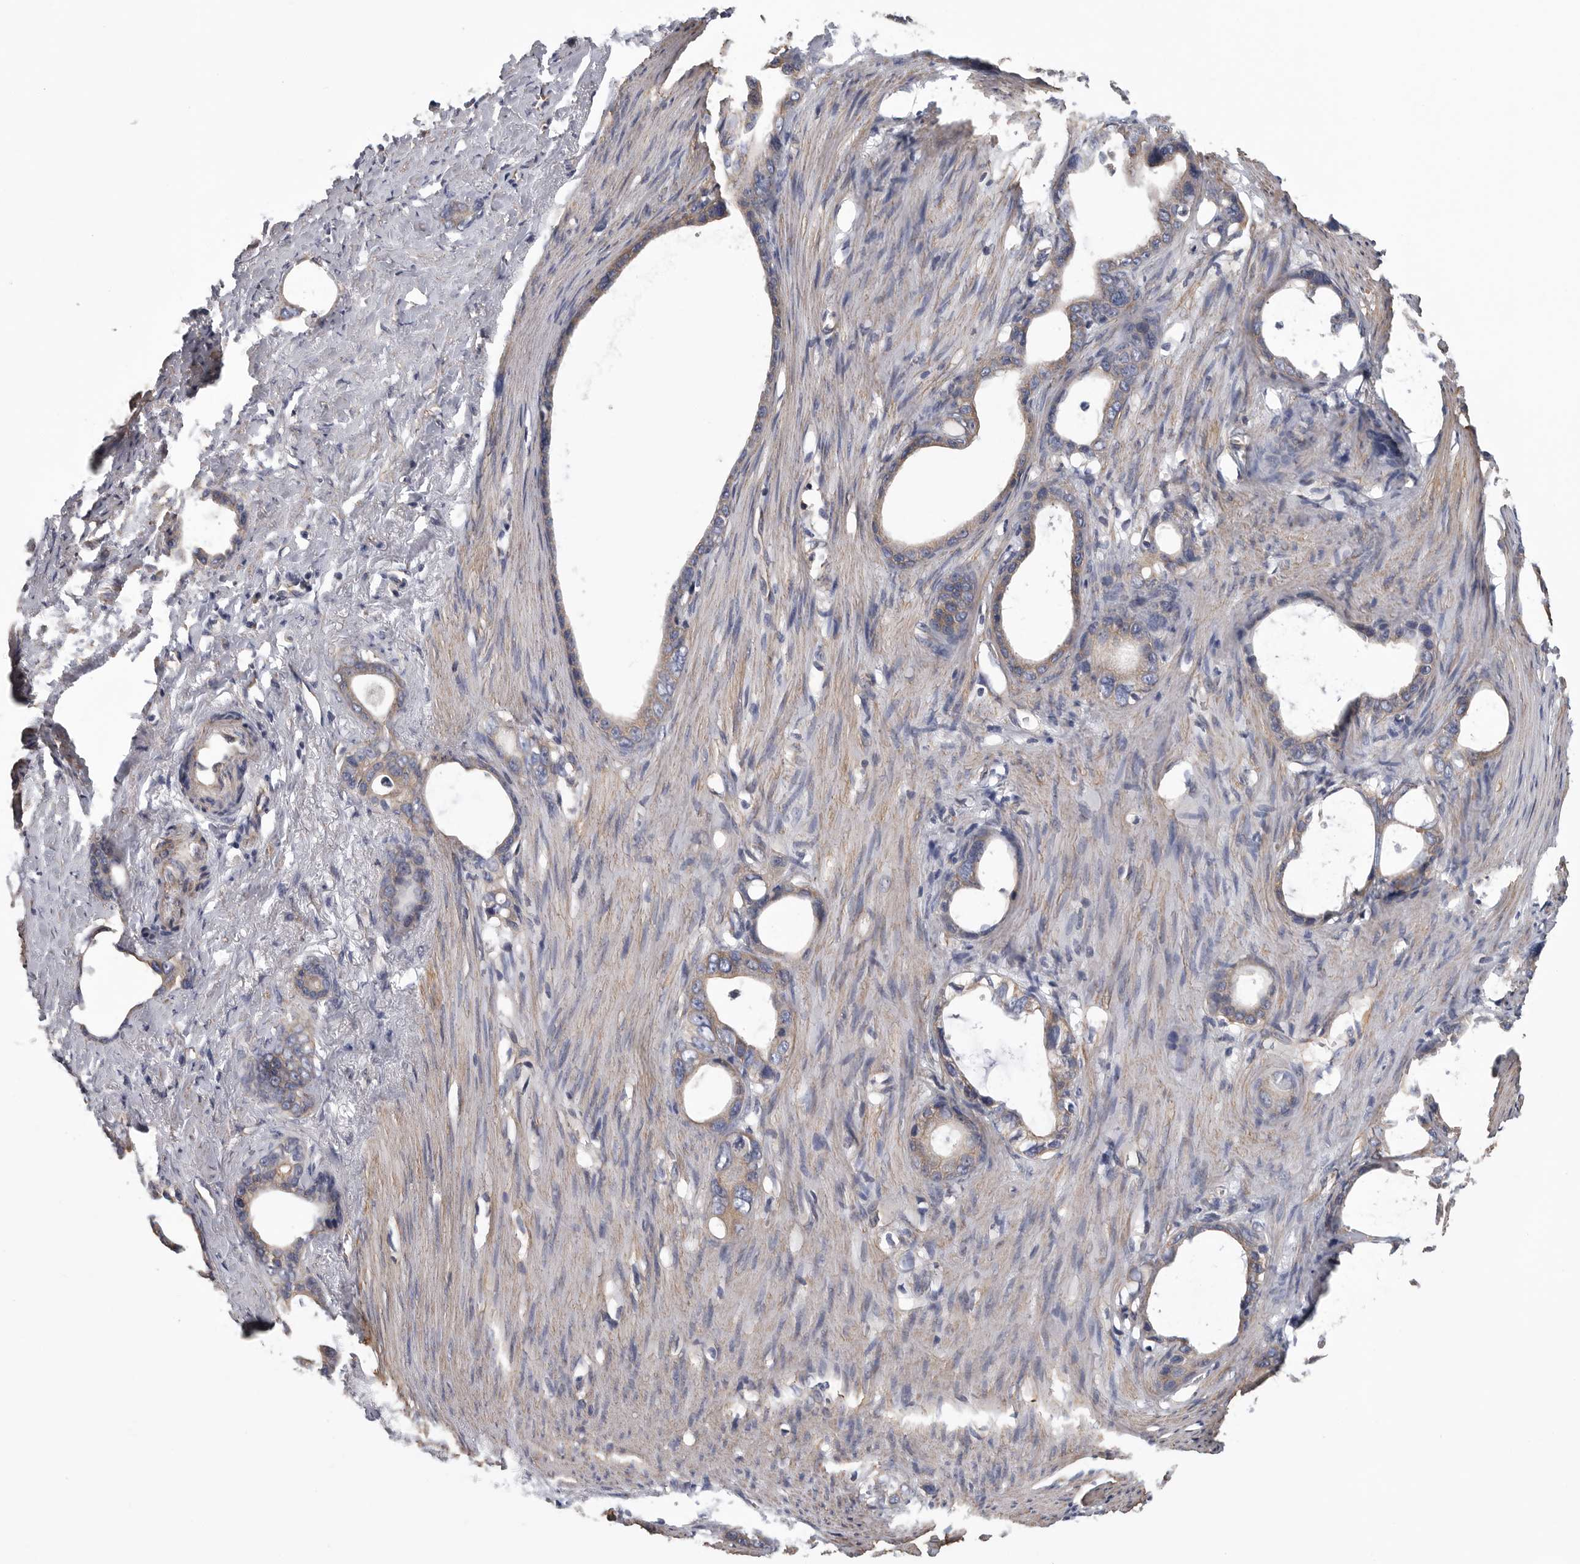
{"staining": {"intensity": "weak", "quantity": ">75%", "location": "cytoplasmic/membranous"}, "tissue": "stomach cancer", "cell_type": "Tumor cells", "image_type": "cancer", "snomed": [{"axis": "morphology", "description": "Adenocarcinoma, NOS"}, {"axis": "topography", "description": "Stomach"}], "caption": "An image of human stomach adenocarcinoma stained for a protein exhibits weak cytoplasmic/membranous brown staining in tumor cells.", "gene": "OXR1", "patient": {"sex": "female", "age": 75}}